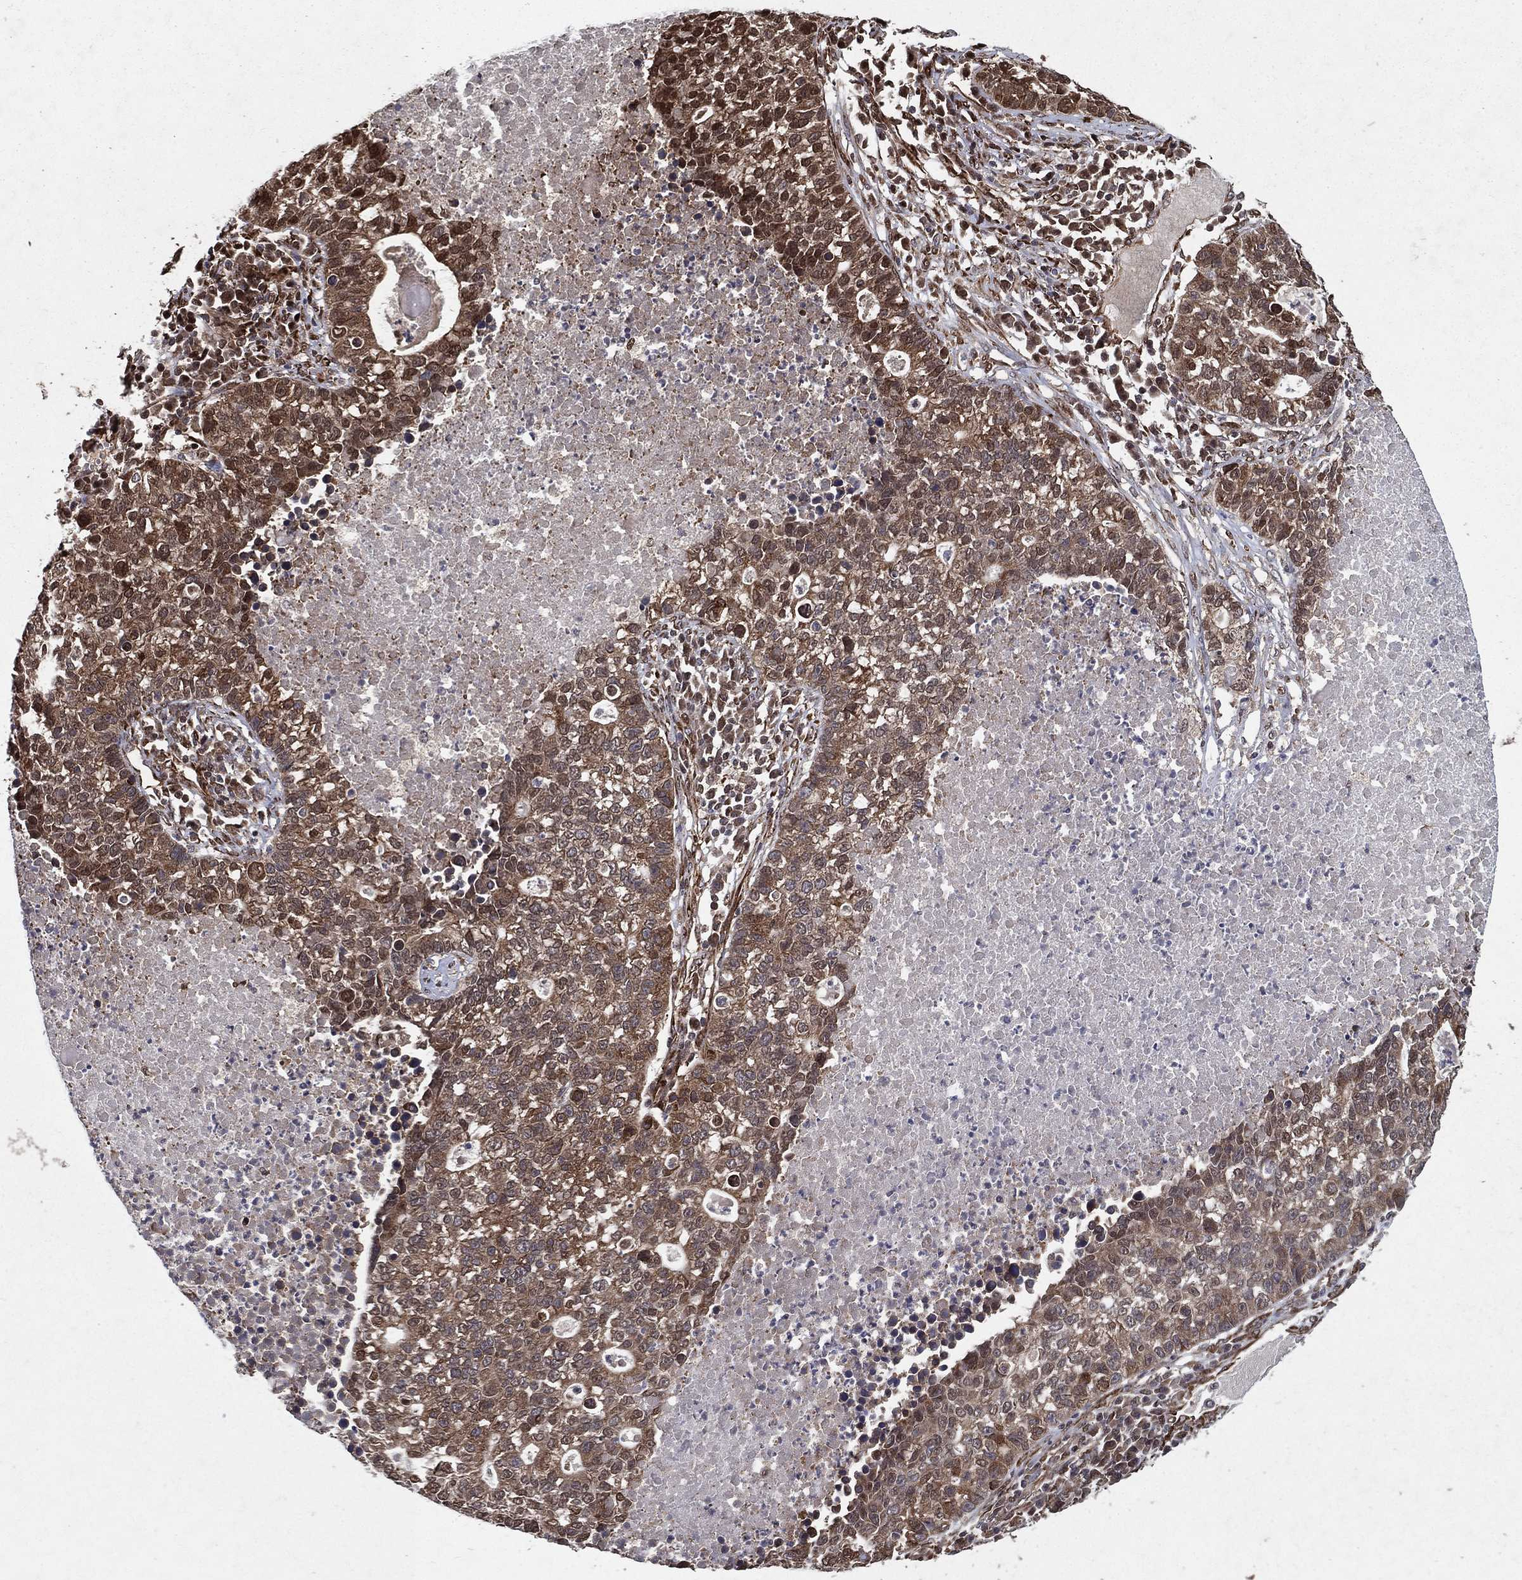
{"staining": {"intensity": "moderate", "quantity": ">75%", "location": "cytoplasmic/membranous"}, "tissue": "lung cancer", "cell_type": "Tumor cells", "image_type": "cancer", "snomed": [{"axis": "morphology", "description": "Adenocarcinoma, NOS"}, {"axis": "topography", "description": "Lung"}], "caption": "Human lung adenocarcinoma stained with a brown dye reveals moderate cytoplasmic/membranous positive staining in approximately >75% of tumor cells.", "gene": "CERS2", "patient": {"sex": "male", "age": 57}}